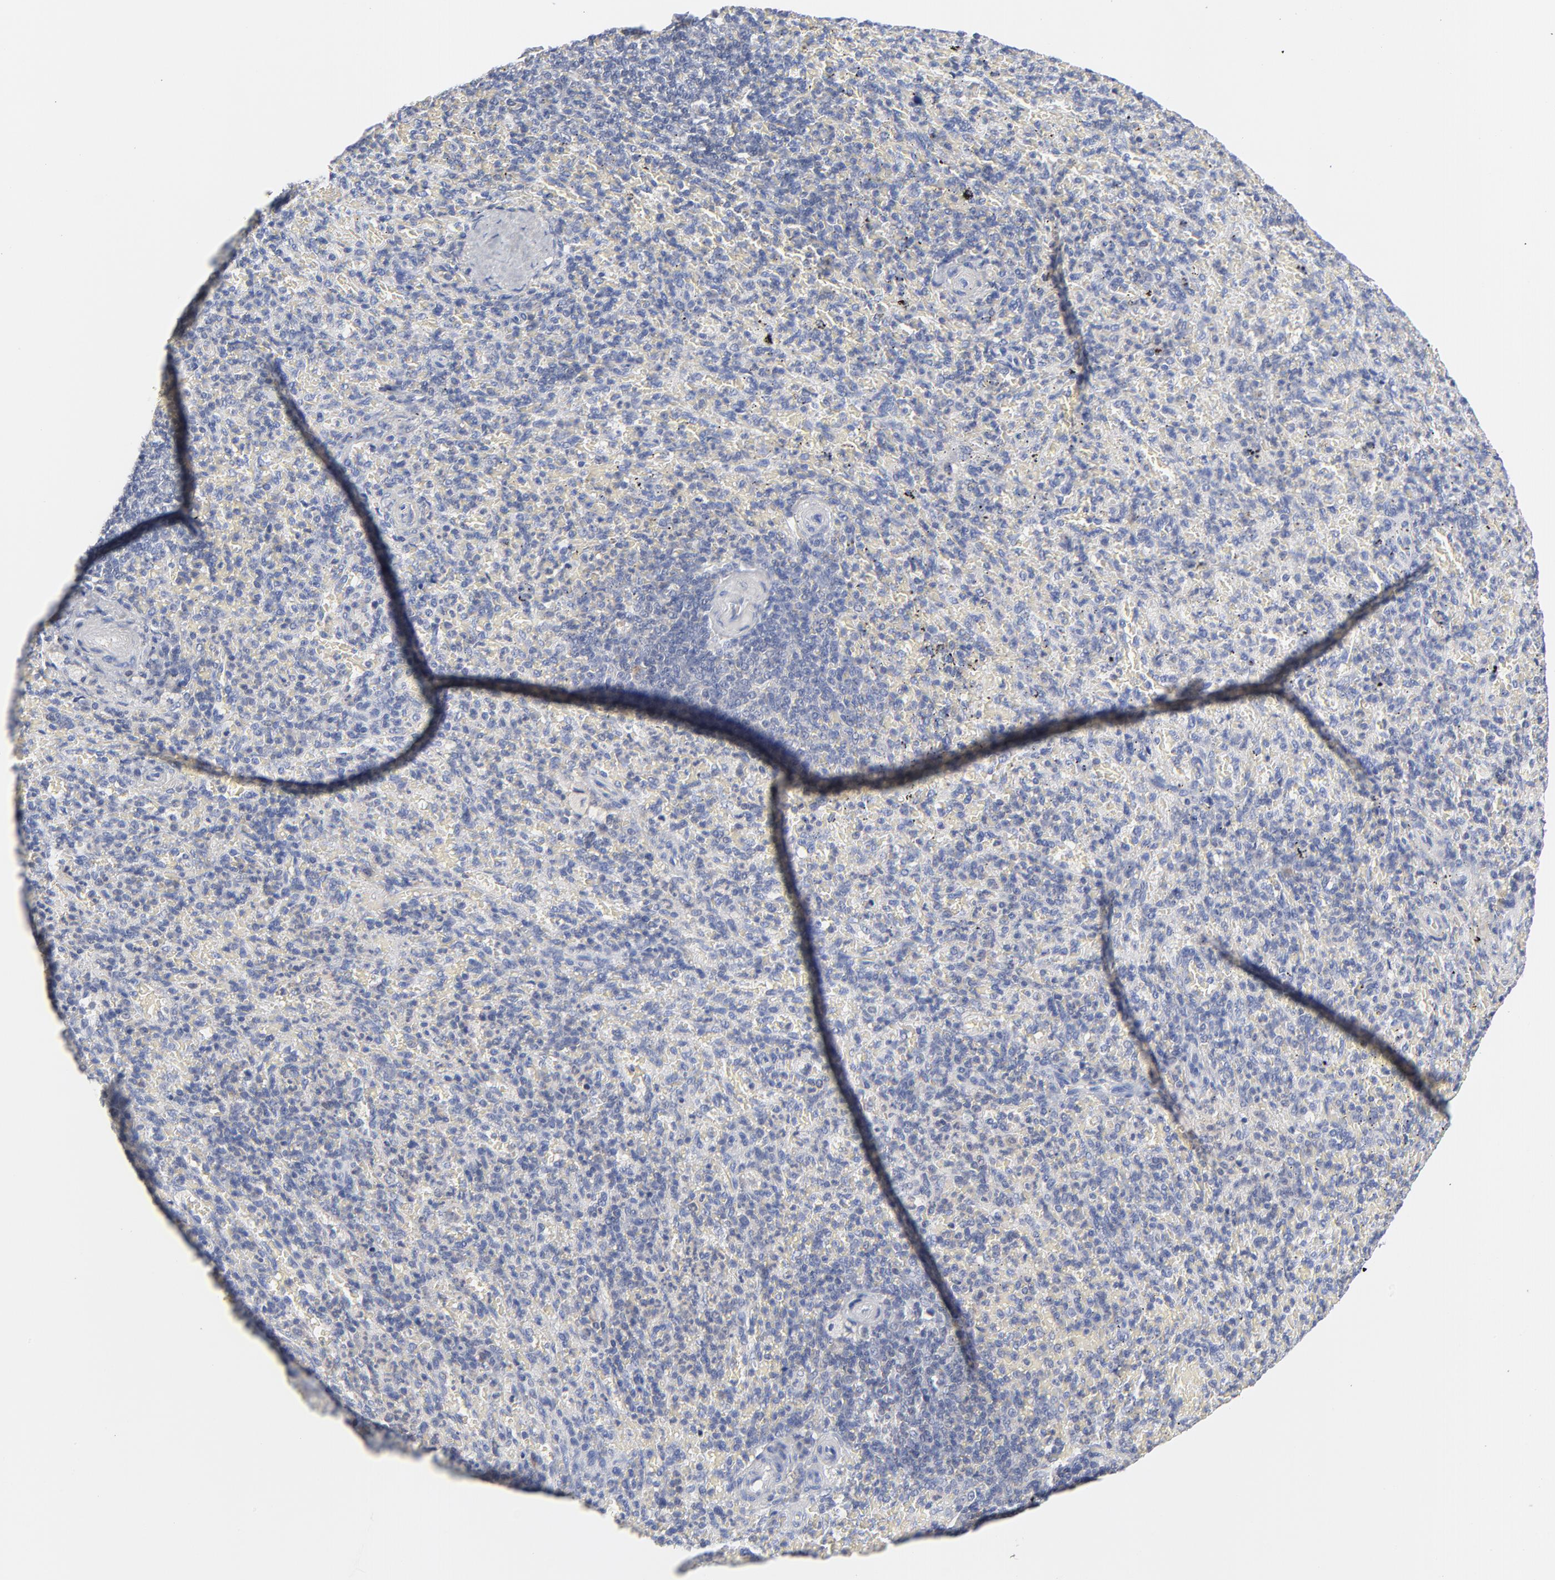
{"staining": {"intensity": "weak", "quantity": "<25%", "location": "cytoplasmic/membranous"}, "tissue": "spleen", "cell_type": "Cells in red pulp", "image_type": "normal", "snomed": [{"axis": "morphology", "description": "Normal tissue, NOS"}, {"axis": "topography", "description": "Spleen"}], "caption": "Immunohistochemistry of unremarkable human spleen exhibits no positivity in cells in red pulp.", "gene": "CAB39L", "patient": {"sex": "female", "age": 43}}